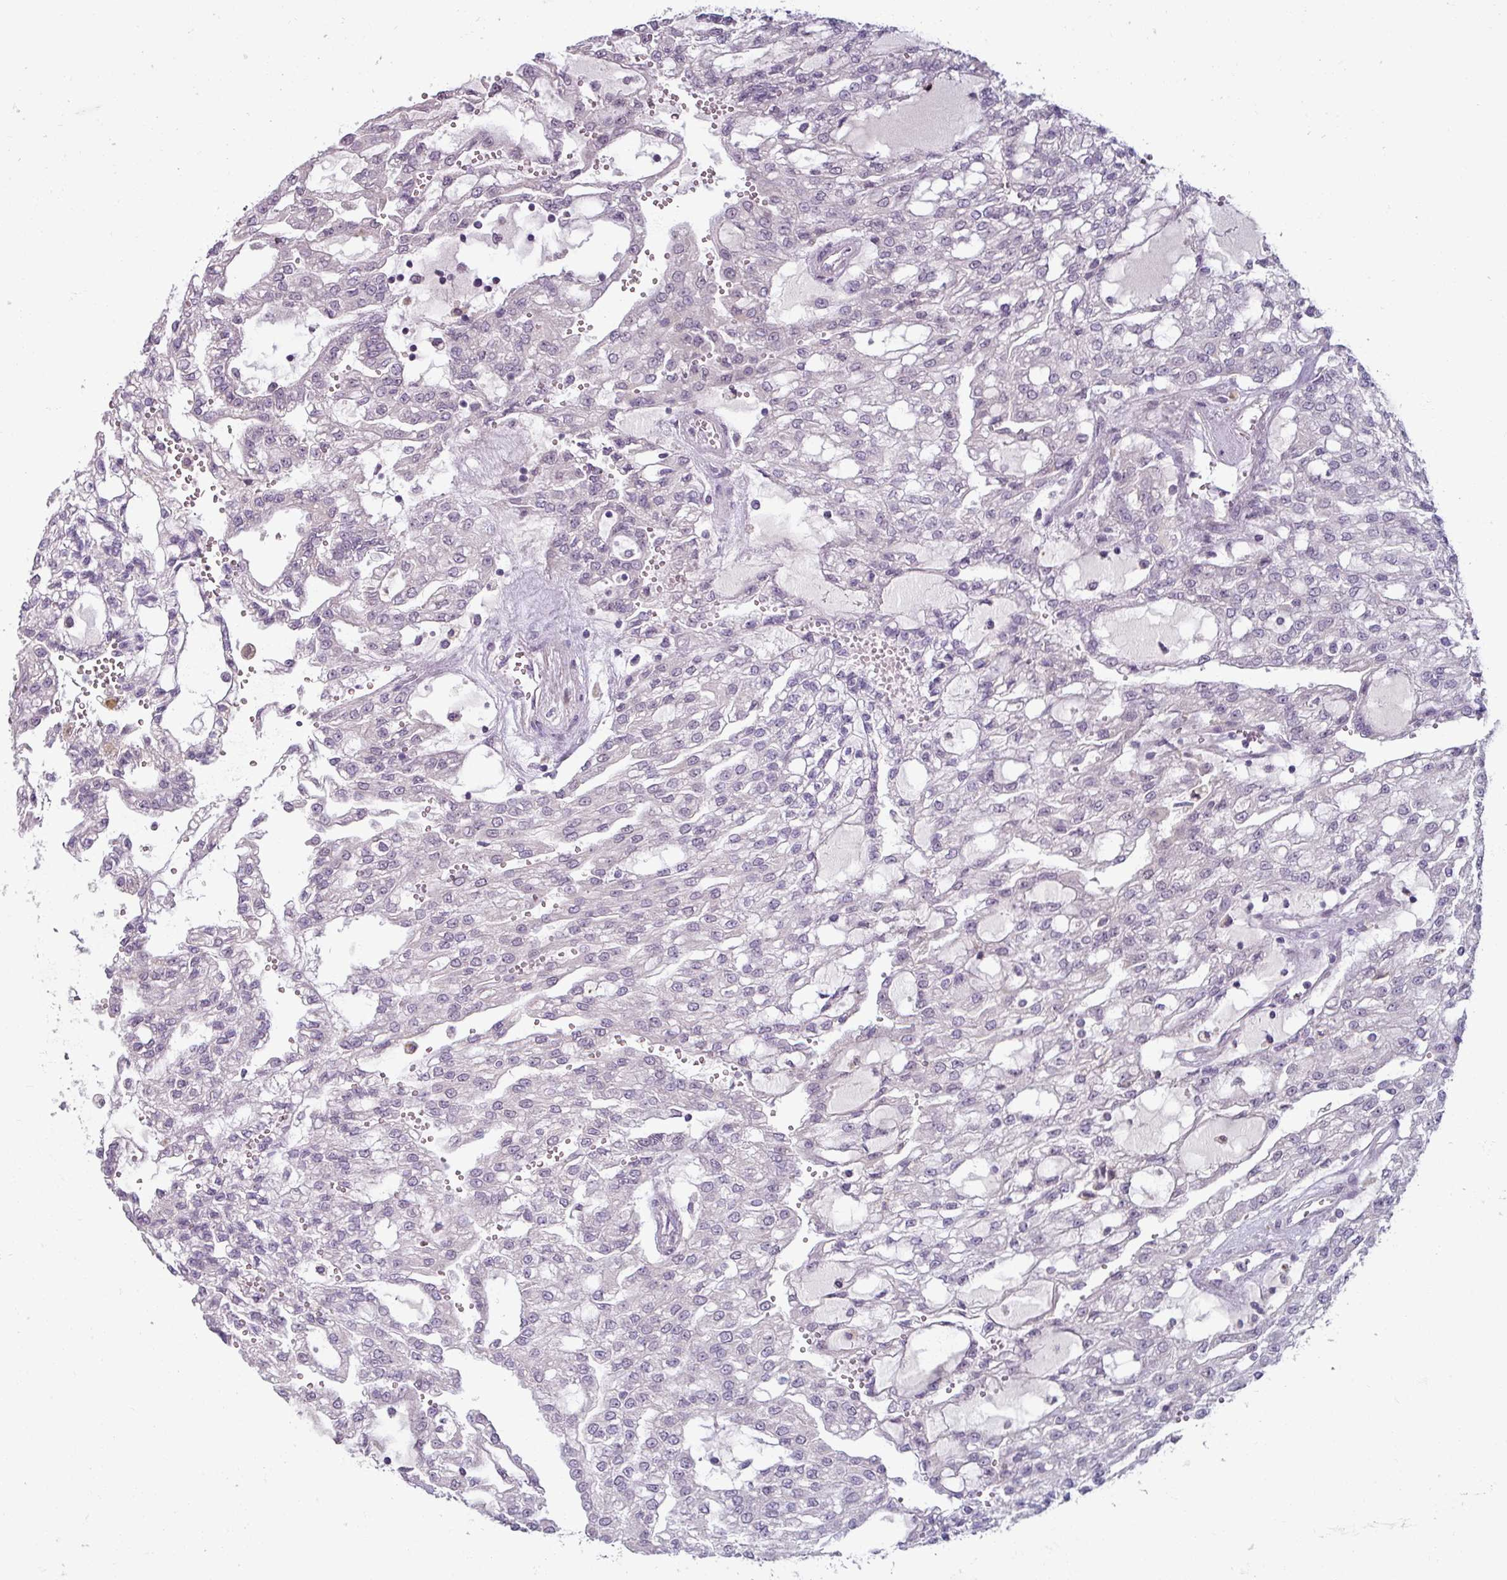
{"staining": {"intensity": "negative", "quantity": "none", "location": "none"}, "tissue": "renal cancer", "cell_type": "Tumor cells", "image_type": "cancer", "snomed": [{"axis": "morphology", "description": "Adenocarcinoma, NOS"}, {"axis": "topography", "description": "Kidney"}], "caption": "DAB immunohistochemical staining of human renal adenocarcinoma demonstrates no significant expression in tumor cells.", "gene": "UVSSA", "patient": {"sex": "male", "age": 63}}